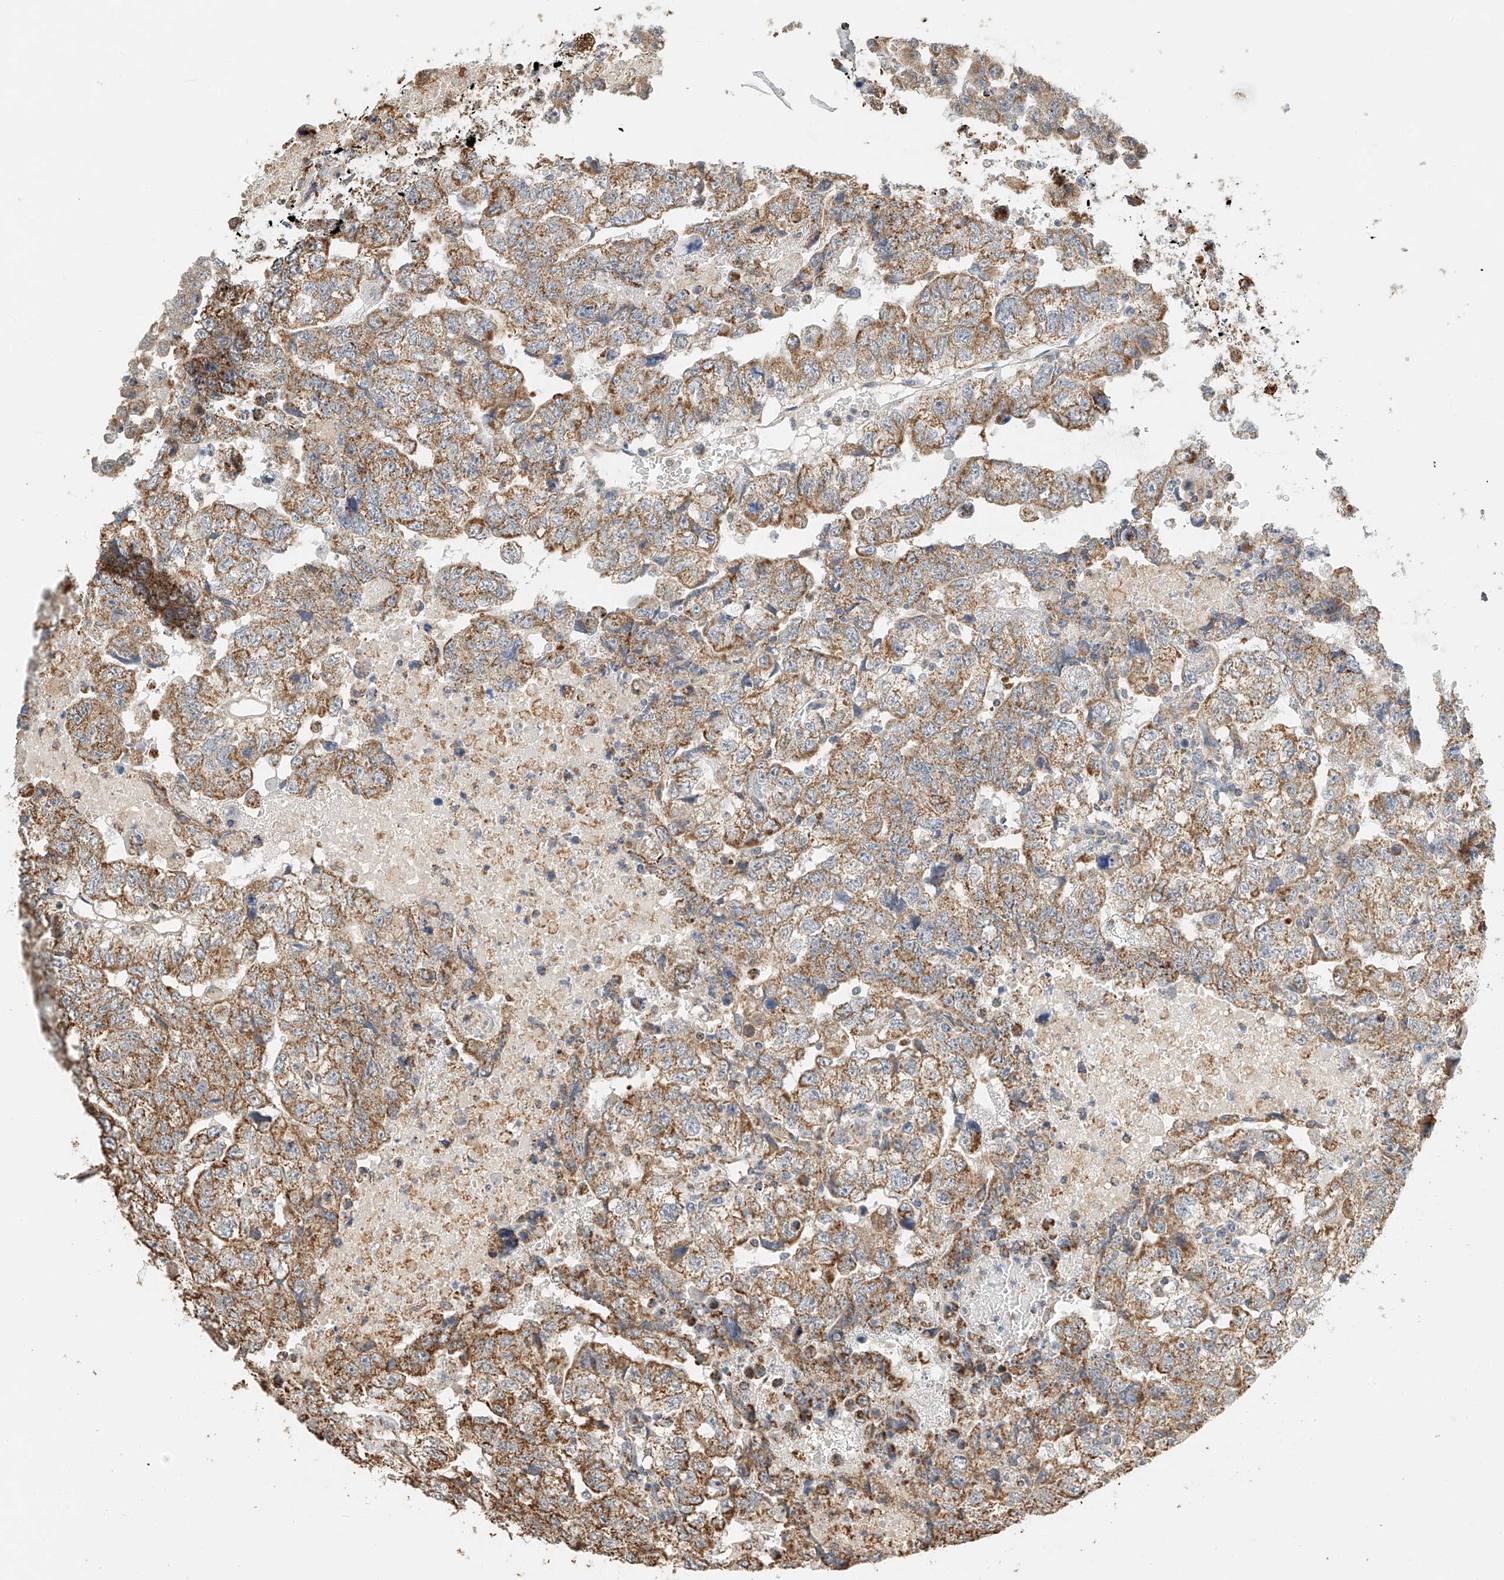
{"staining": {"intensity": "moderate", "quantity": ">75%", "location": "cytoplasmic/membranous"}, "tissue": "testis cancer", "cell_type": "Tumor cells", "image_type": "cancer", "snomed": [{"axis": "morphology", "description": "Carcinoma, Embryonal, NOS"}, {"axis": "topography", "description": "Testis"}], "caption": "Testis cancer tissue exhibits moderate cytoplasmic/membranous staining in approximately >75% of tumor cells, visualized by immunohistochemistry.", "gene": "YIPF7", "patient": {"sex": "male", "age": 36}}